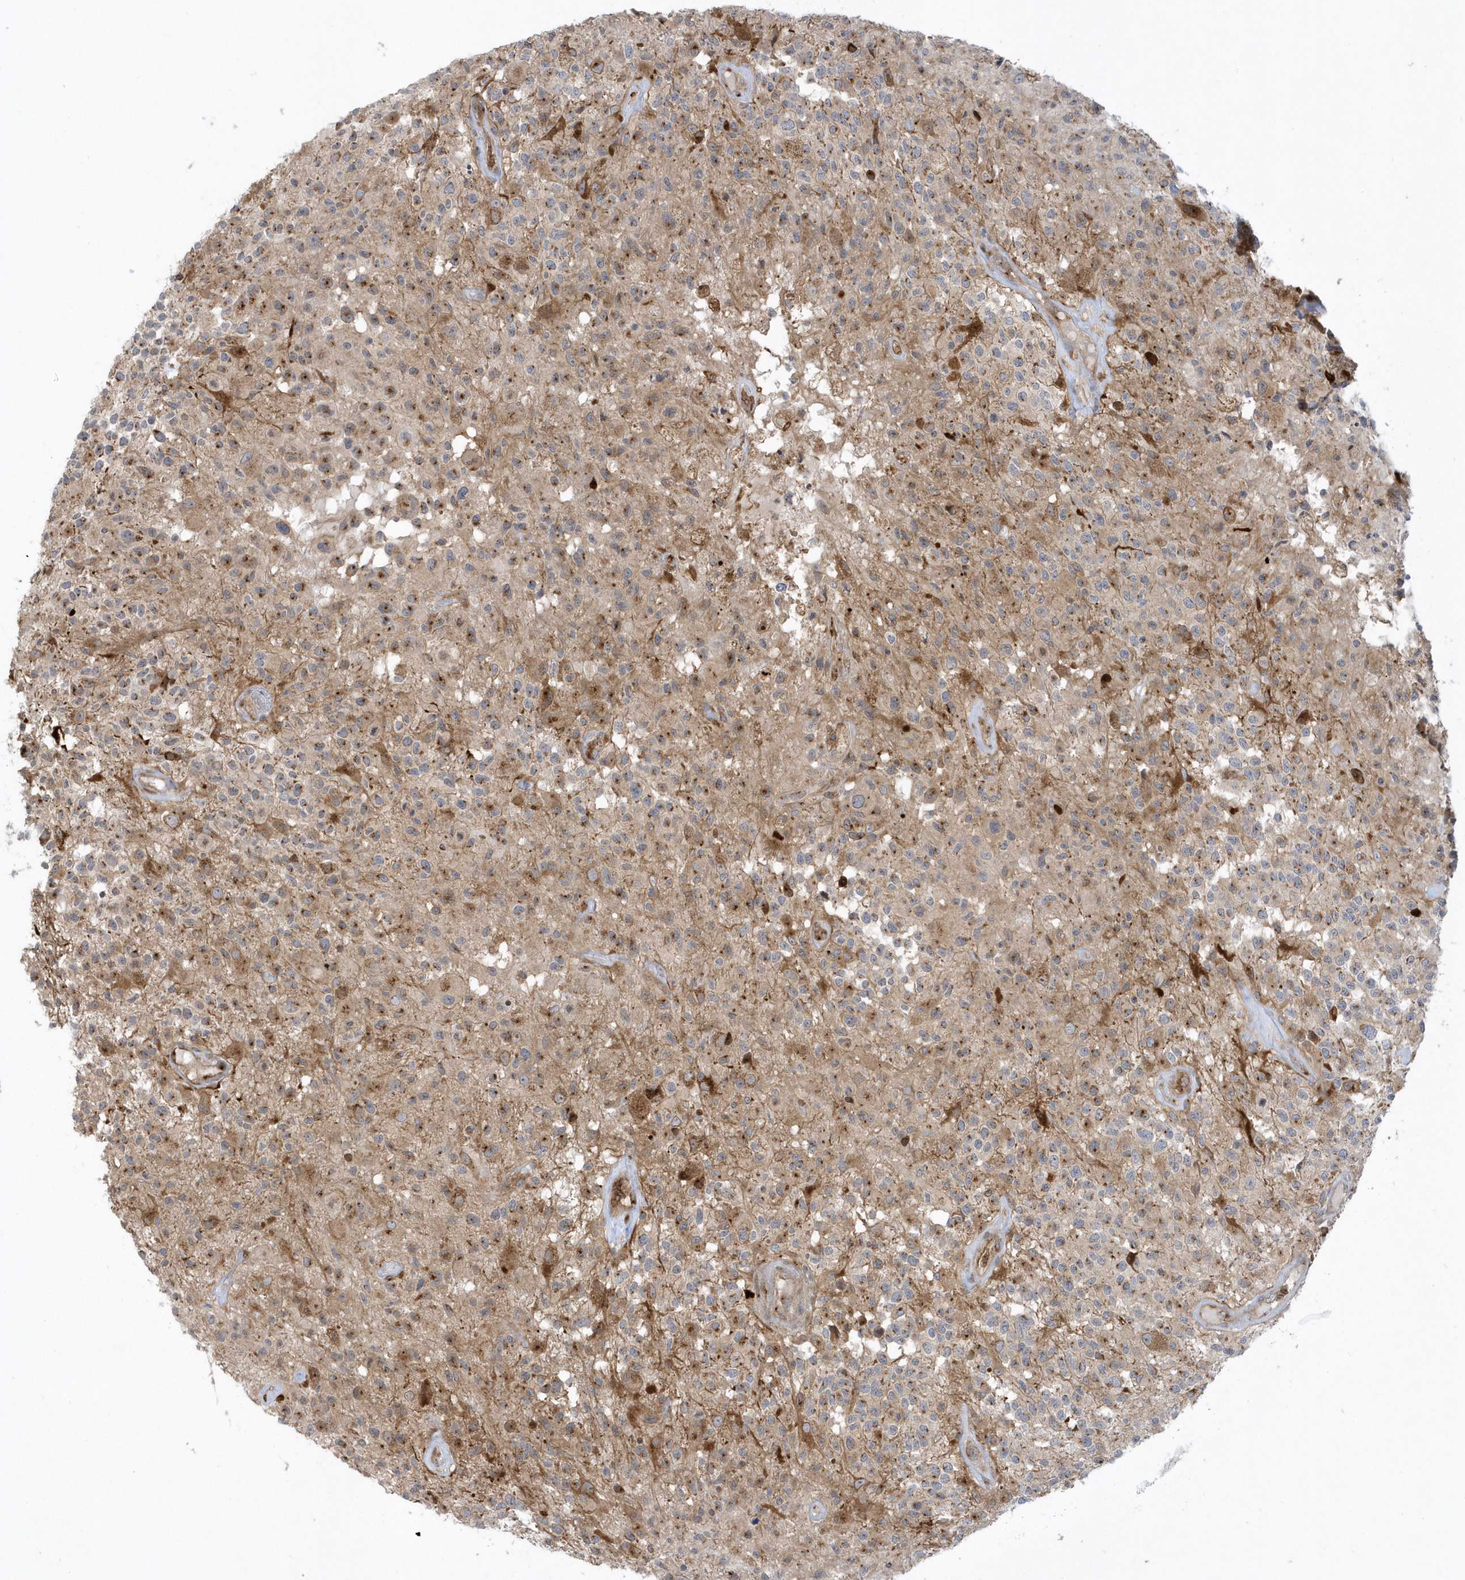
{"staining": {"intensity": "moderate", "quantity": "<25%", "location": "cytoplasmic/membranous"}, "tissue": "glioma", "cell_type": "Tumor cells", "image_type": "cancer", "snomed": [{"axis": "morphology", "description": "Glioma, malignant, High grade"}, {"axis": "morphology", "description": "Glioblastoma, NOS"}, {"axis": "topography", "description": "Brain"}], "caption": "Tumor cells display low levels of moderate cytoplasmic/membranous expression in about <25% of cells in high-grade glioma (malignant).", "gene": "RPP40", "patient": {"sex": "male", "age": 60}}